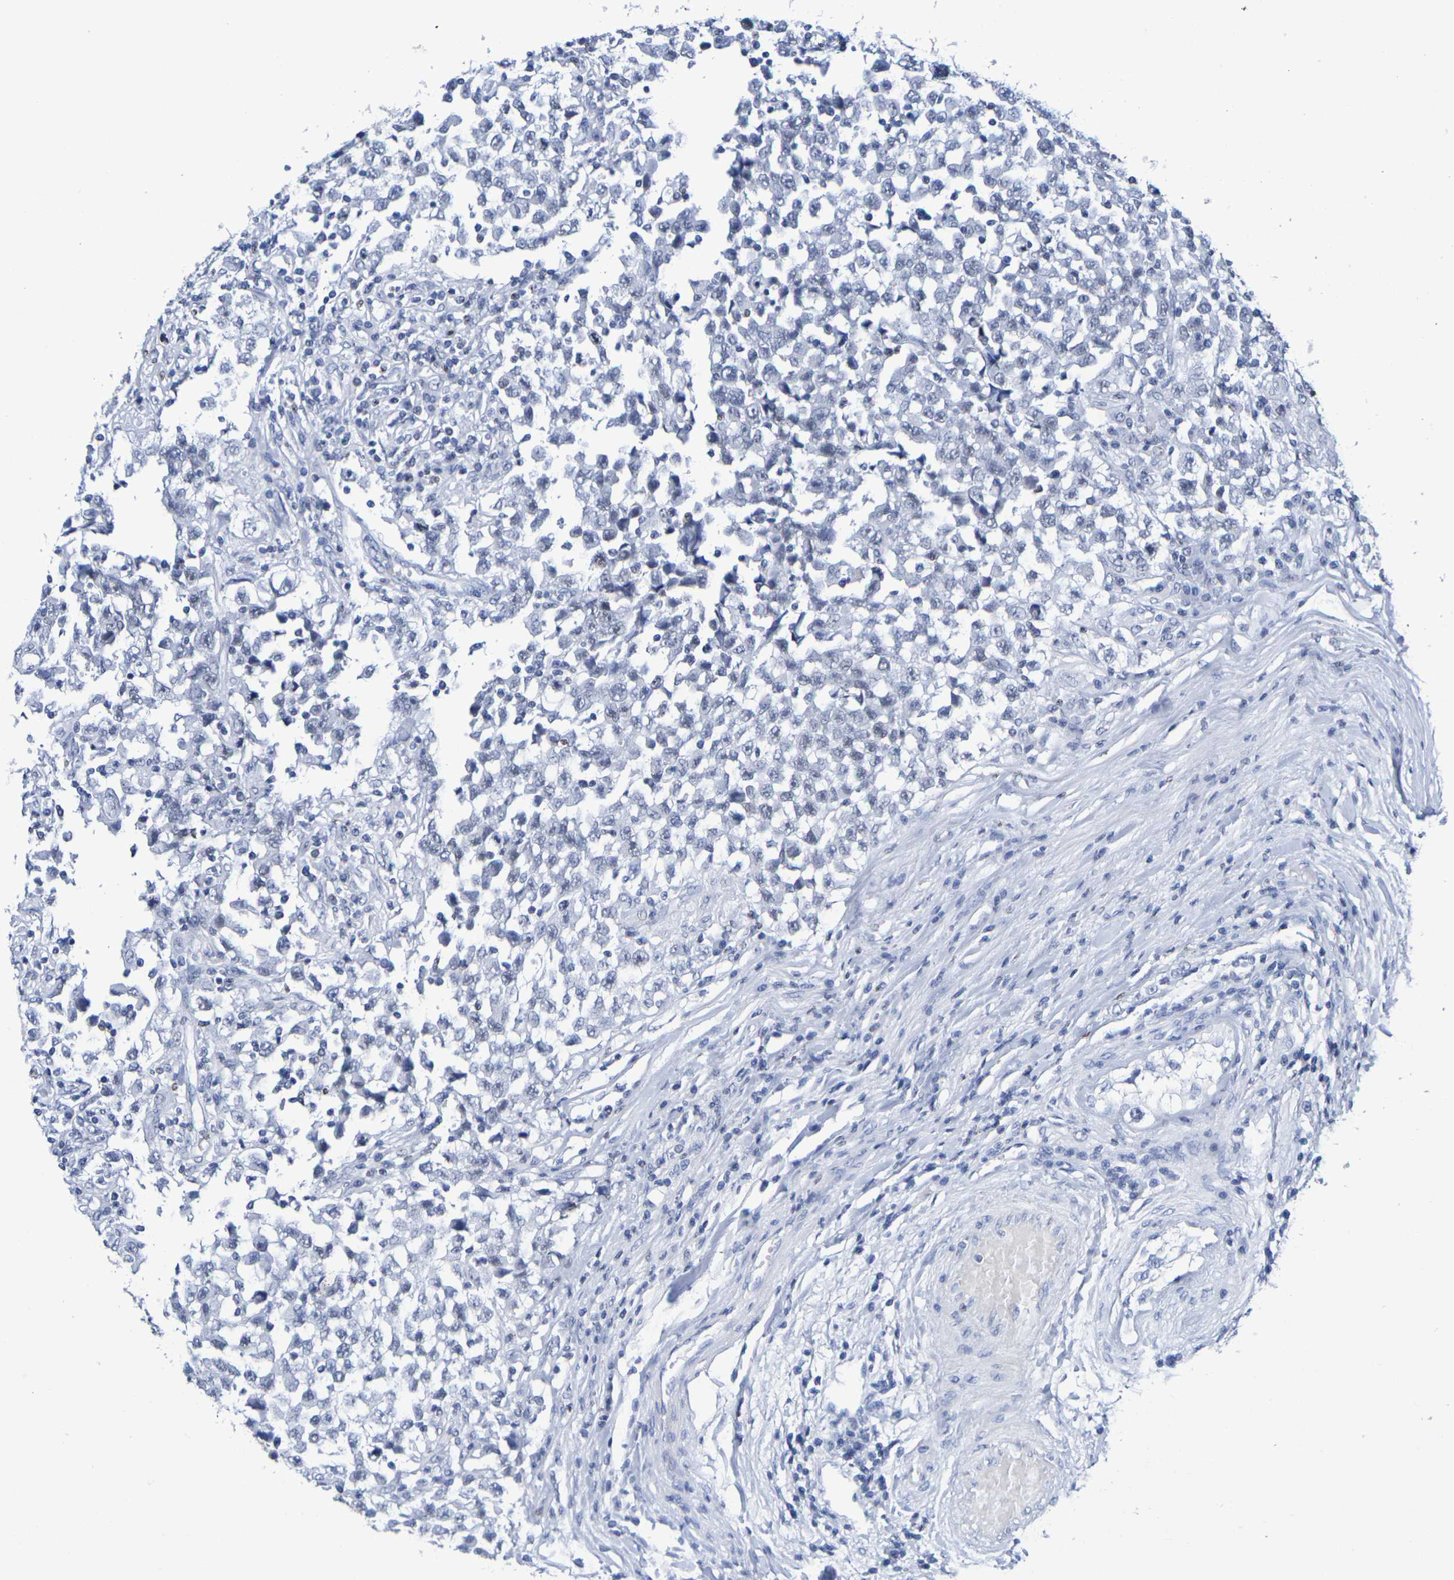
{"staining": {"intensity": "negative", "quantity": "none", "location": "none"}, "tissue": "testis cancer", "cell_type": "Tumor cells", "image_type": "cancer", "snomed": [{"axis": "morphology", "description": "Carcinoma, Embryonal, NOS"}, {"axis": "topography", "description": "Testis"}], "caption": "Tumor cells are negative for brown protein staining in embryonal carcinoma (testis). The staining is performed using DAB (3,3'-diaminobenzidine) brown chromogen with nuclei counter-stained in using hematoxylin.", "gene": "H1-5", "patient": {"sex": "male", "age": 21}}